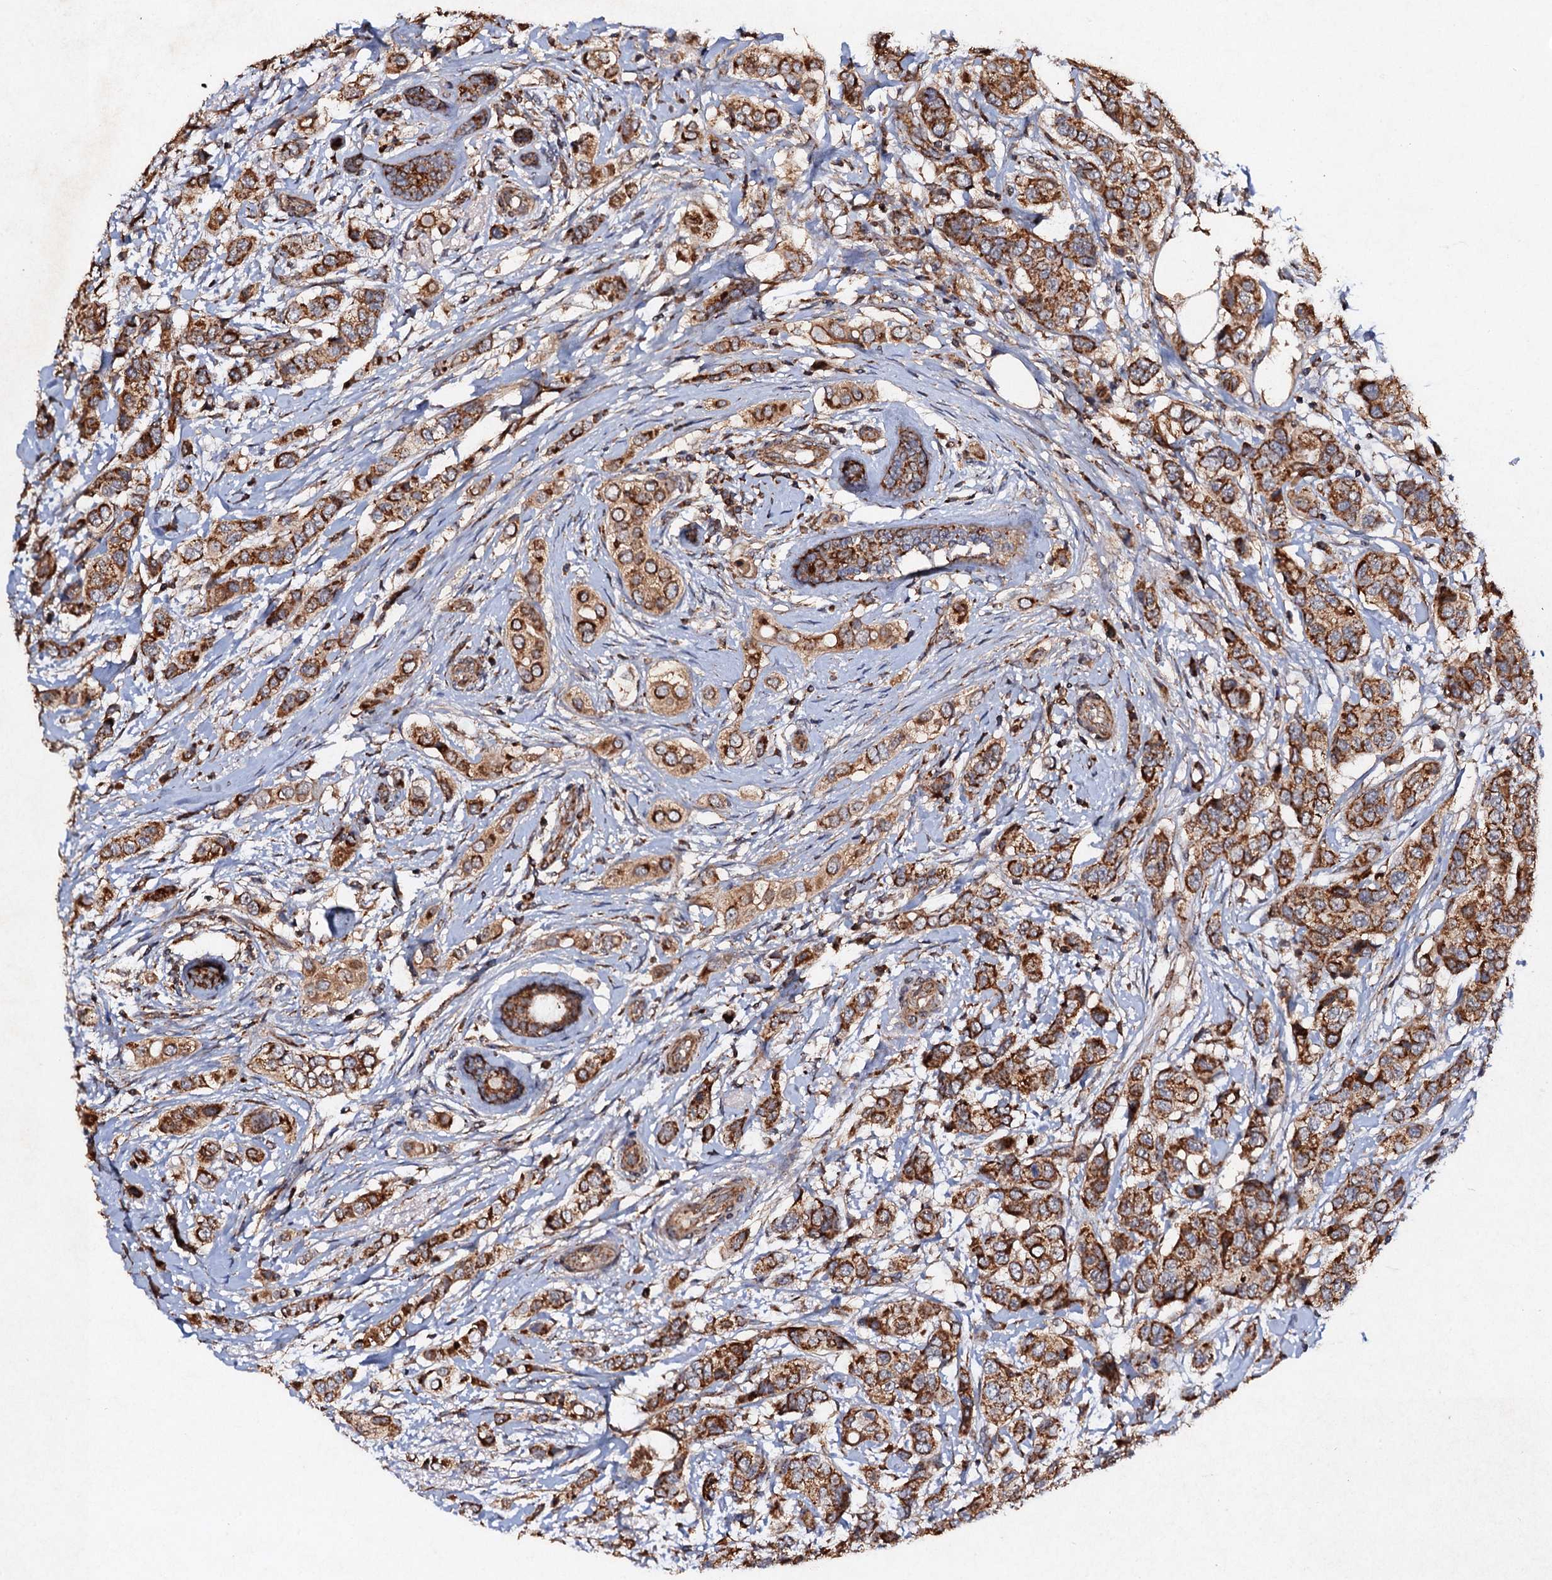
{"staining": {"intensity": "moderate", "quantity": ">75%", "location": "cytoplasmic/membranous"}, "tissue": "breast cancer", "cell_type": "Tumor cells", "image_type": "cancer", "snomed": [{"axis": "morphology", "description": "Lobular carcinoma"}, {"axis": "topography", "description": "Breast"}], "caption": "Breast cancer stained with a brown dye exhibits moderate cytoplasmic/membranous positive expression in approximately >75% of tumor cells.", "gene": "NDUFA13", "patient": {"sex": "female", "age": 51}}